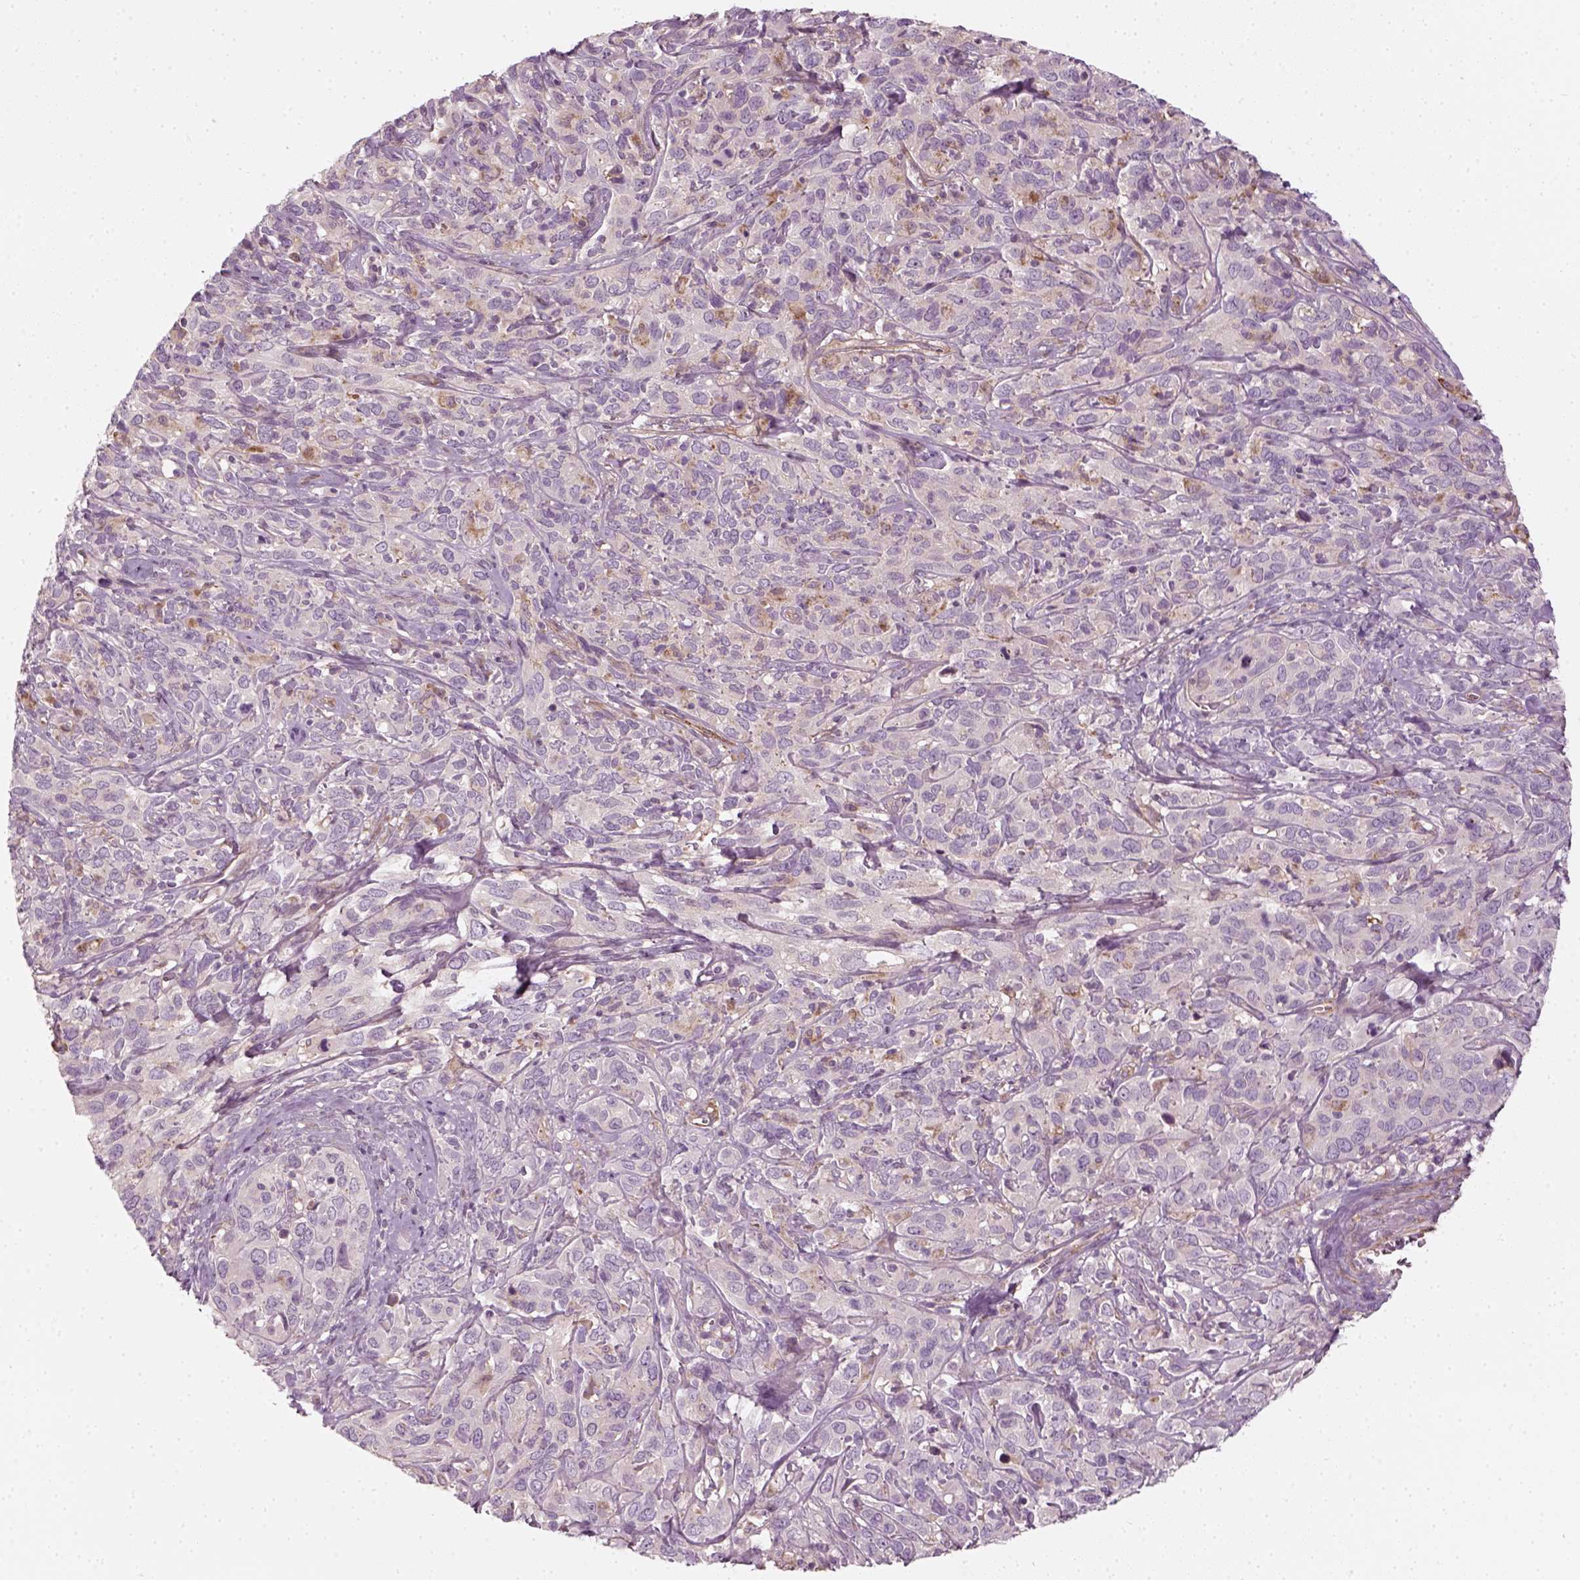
{"staining": {"intensity": "negative", "quantity": "none", "location": "none"}, "tissue": "cervical cancer", "cell_type": "Tumor cells", "image_type": "cancer", "snomed": [{"axis": "morphology", "description": "Normal tissue, NOS"}, {"axis": "morphology", "description": "Squamous cell carcinoma, NOS"}, {"axis": "topography", "description": "Cervix"}], "caption": "Cervical cancer stained for a protein using immunohistochemistry demonstrates no staining tumor cells.", "gene": "DNASE1L1", "patient": {"sex": "female", "age": 51}}